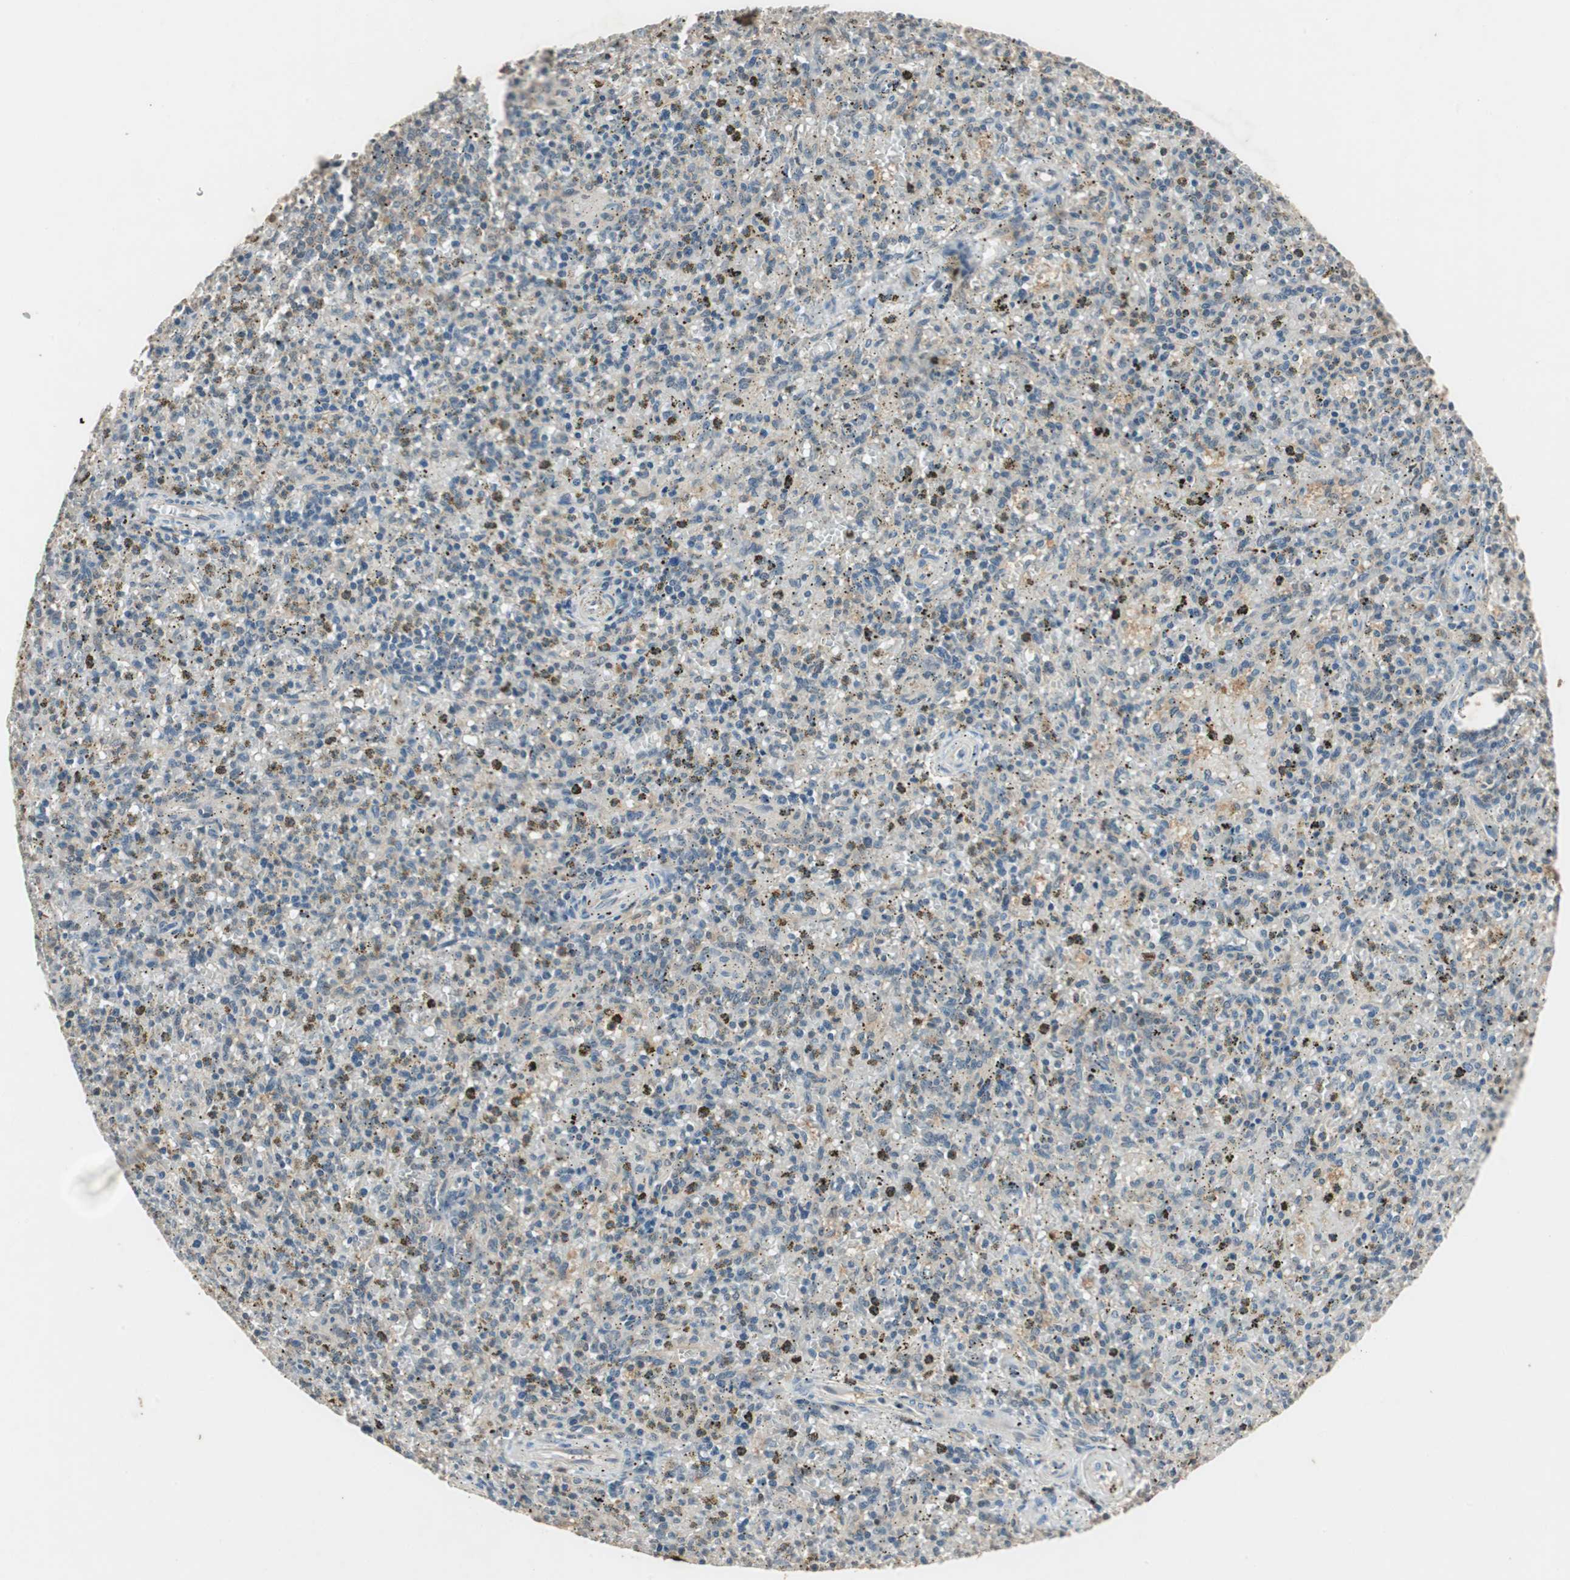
{"staining": {"intensity": "negative", "quantity": "none", "location": "none"}, "tissue": "spleen", "cell_type": "Cells in red pulp", "image_type": "normal", "snomed": [{"axis": "morphology", "description": "Normal tissue, NOS"}, {"axis": "topography", "description": "Spleen"}], "caption": "Immunohistochemistry (IHC) histopathology image of benign spleen: human spleen stained with DAB (3,3'-diaminobenzidine) exhibits no significant protein positivity in cells in red pulp.", "gene": "SERPINB5", "patient": {"sex": "male", "age": 72}}